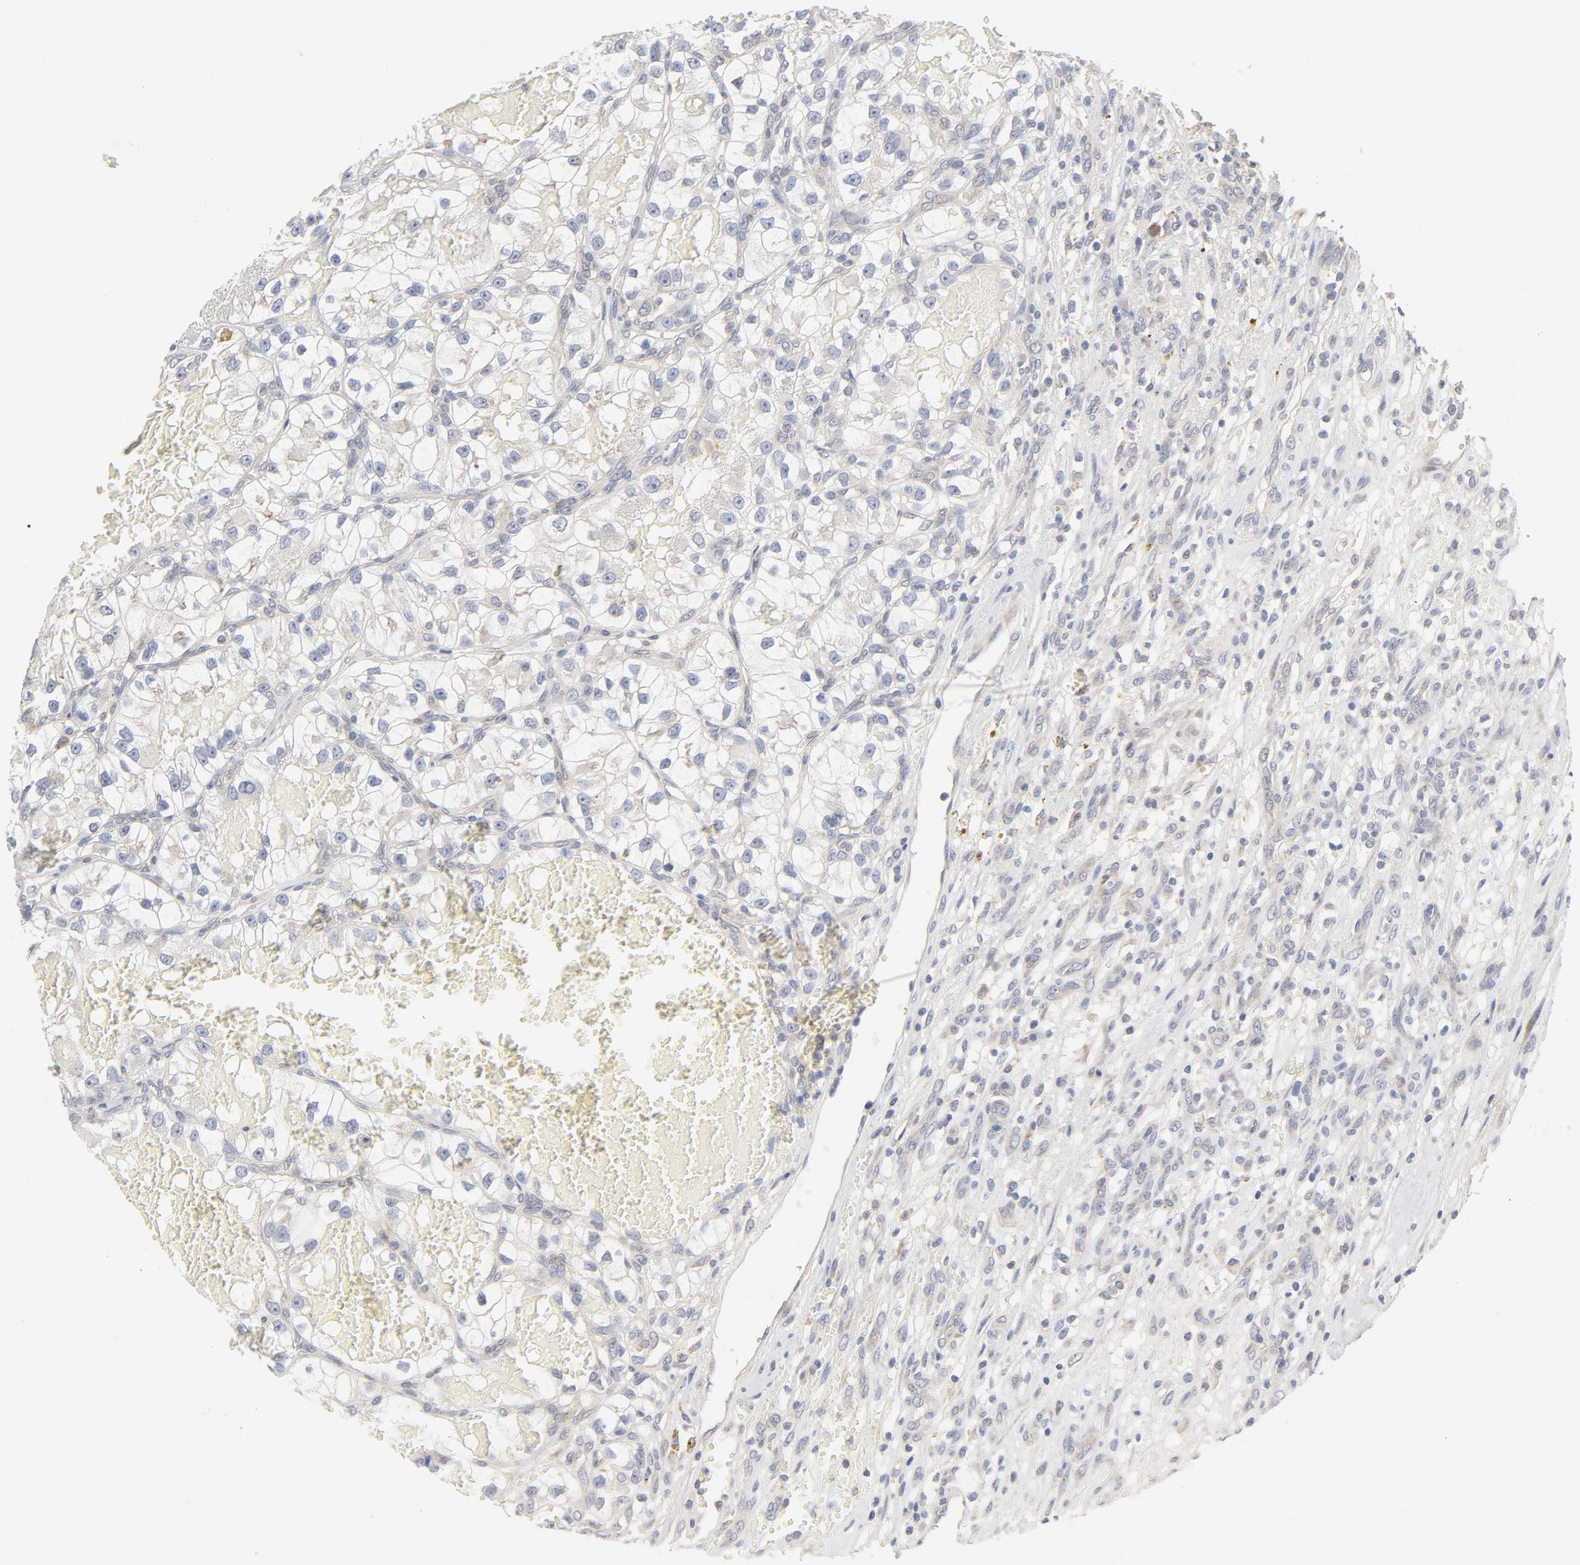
{"staining": {"intensity": "weak", "quantity": "<25%", "location": "cytoplasmic/membranous"}, "tissue": "renal cancer", "cell_type": "Tumor cells", "image_type": "cancer", "snomed": [{"axis": "morphology", "description": "Adenocarcinoma, NOS"}, {"axis": "topography", "description": "Kidney"}], "caption": "Tumor cells show no significant expression in renal adenocarcinoma.", "gene": "IL4R", "patient": {"sex": "female", "age": 57}}